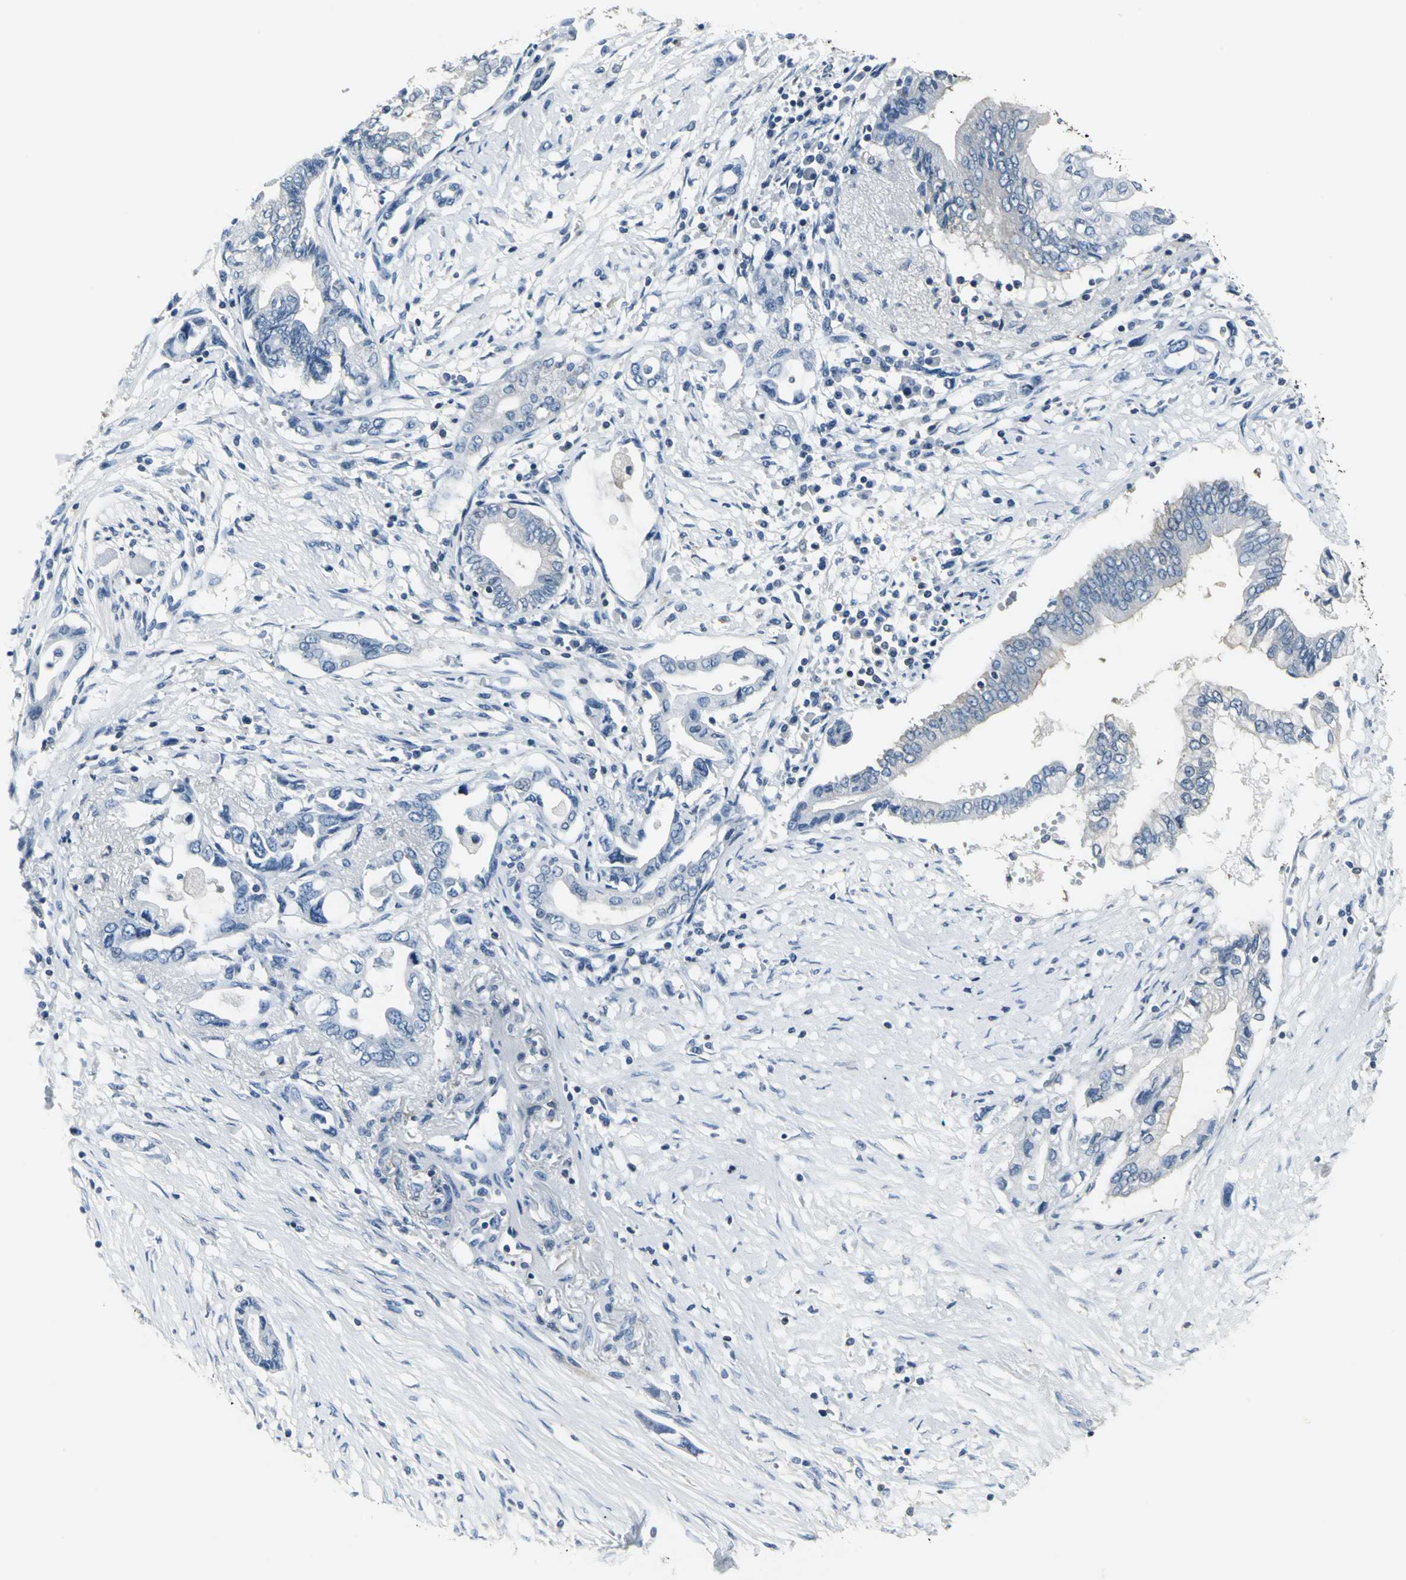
{"staining": {"intensity": "weak", "quantity": "<25%", "location": "cytoplasmic/membranous"}, "tissue": "pancreatic cancer", "cell_type": "Tumor cells", "image_type": "cancer", "snomed": [{"axis": "morphology", "description": "Adenocarcinoma, NOS"}, {"axis": "topography", "description": "Pancreas"}], "caption": "The micrograph displays no staining of tumor cells in pancreatic cancer.", "gene": "IQGAP2", "patient": {"sex": "female", "age": 57}}